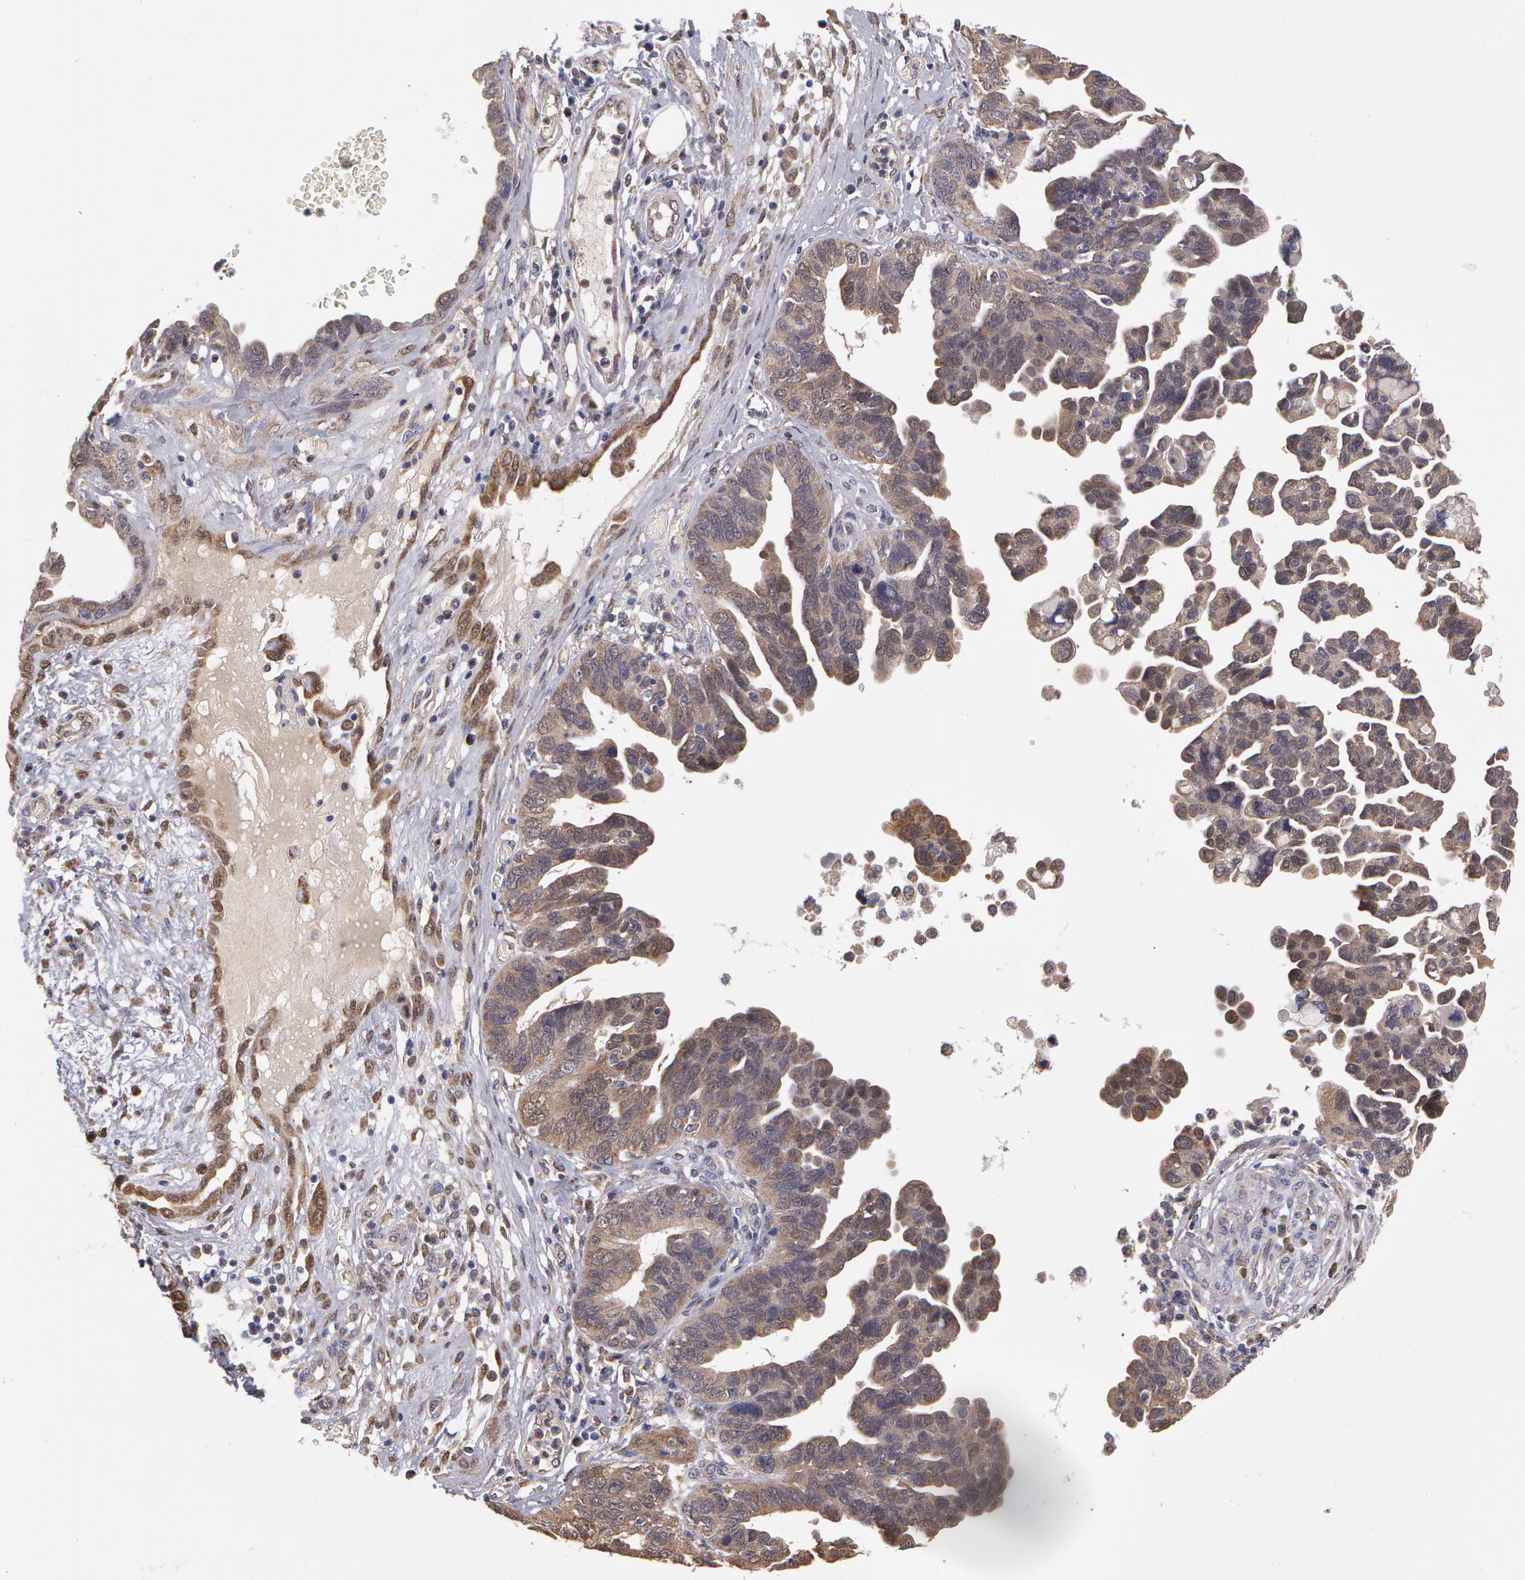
{"staining": {"intensity": "weak", "quantity": ">75%", "location": "cytoplasmic/membranous"}, "tissue": "ovarian cancer", "cell_type": "Tumor cells", "image_type": "cancer", "snomed": [{"axis": "morphology", "description": "Cystadenocarcinoma, serous, NOS"}, {"axis": "topography", "description": "Ovary"}], "caption": "Immunohistochemistry image of ovarian serous cystadenocarcinoma stained for a protein (brown), which demonstrates low levels of weak cytoplasmic/membranous expression in approximately >75% of tumor cells.", "gene": "MPST", "patient": {"sex": "female", "age": 64}}